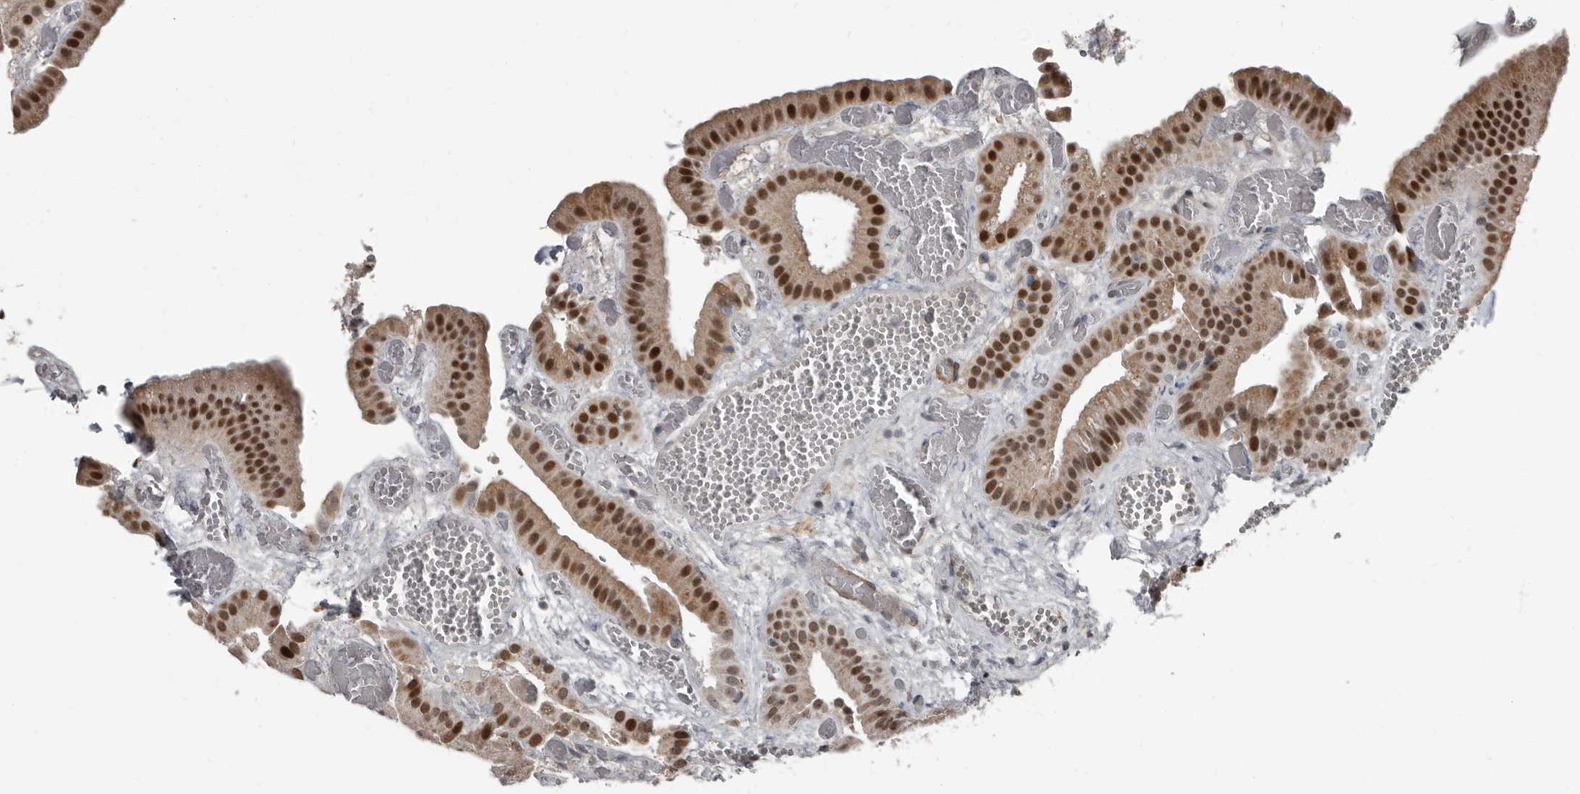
{"staining": {"intensity": "strong", "quantity": ">75%", "location": "cytoplasmic/membranous,nuclear"}, "tissue": "gallbladder", "cell_type": "Glandular cells", "image_type": "normal", "snomed": [{"axis": "morphology", "description": "Normal tissue, NOS"}, {"axis": "topography", "description": "Gallbladder"}], "caption": "Protein staining reveals strong cytoplasmic/membranous,nuclear positivity in about >75% of glandular cells in normal gallbladder.", "gene": "CHD1L", "patient": {"sex": "female", "age": 64}}